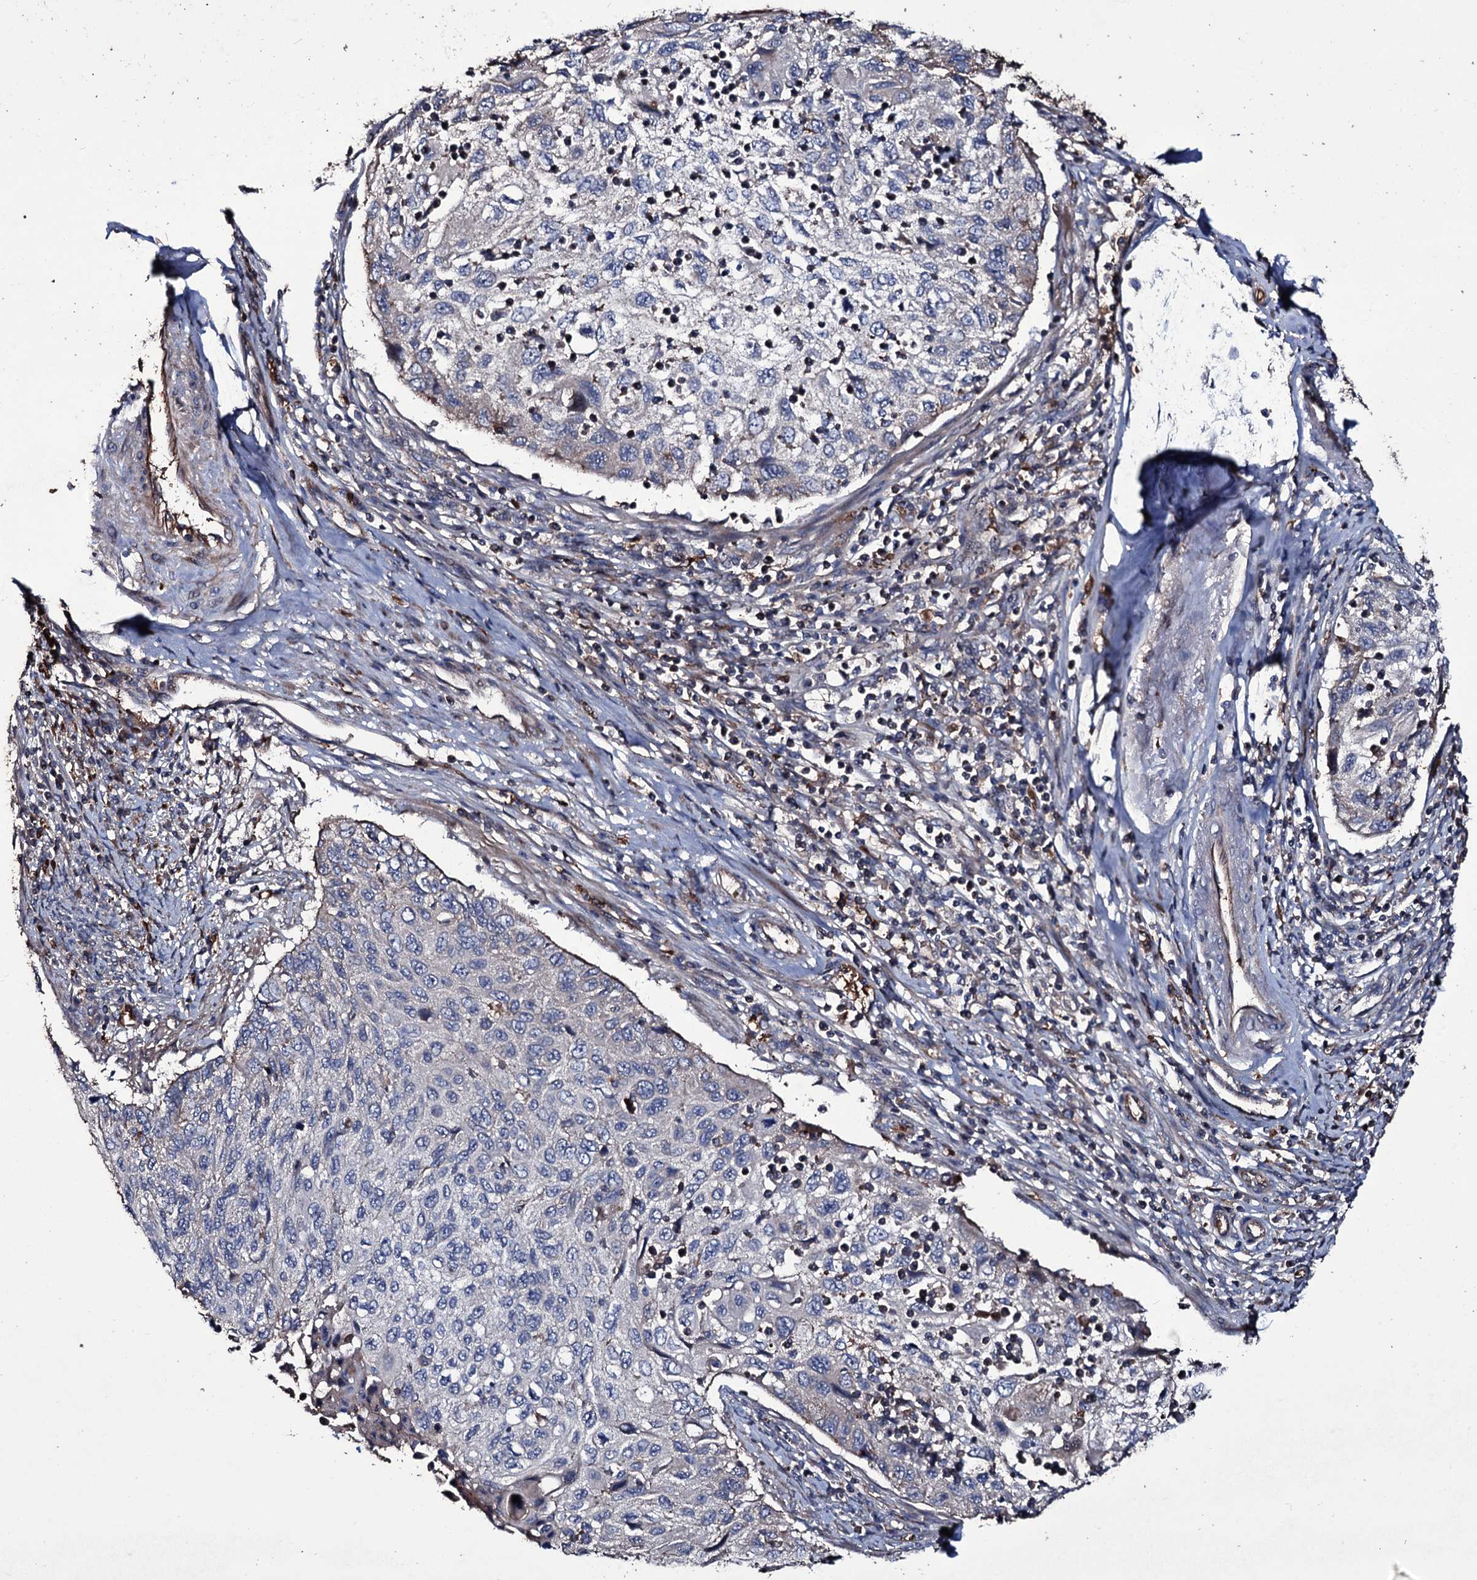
{"staining": {"intensity": "negative", "quantity": "none", "location": "none"}, "tissue": "cervical cancer", "cell_type": "Tumor cells", "image_type": "cancer", "snomed": [{"axis": "morphology", "description": "Squamous cell carcinoma, NOS"}, {"axis": "topography", "description": "Cervix"}], "caption": "Protein analysis of cervical cancer displays no significant staining in tumor cells. (Brightfield microscopy of DAB immunohistochemistry (IHC) at high magnification).", "gene": "ZSWIM8", "patient": {"sex": "female", "age": 70}}